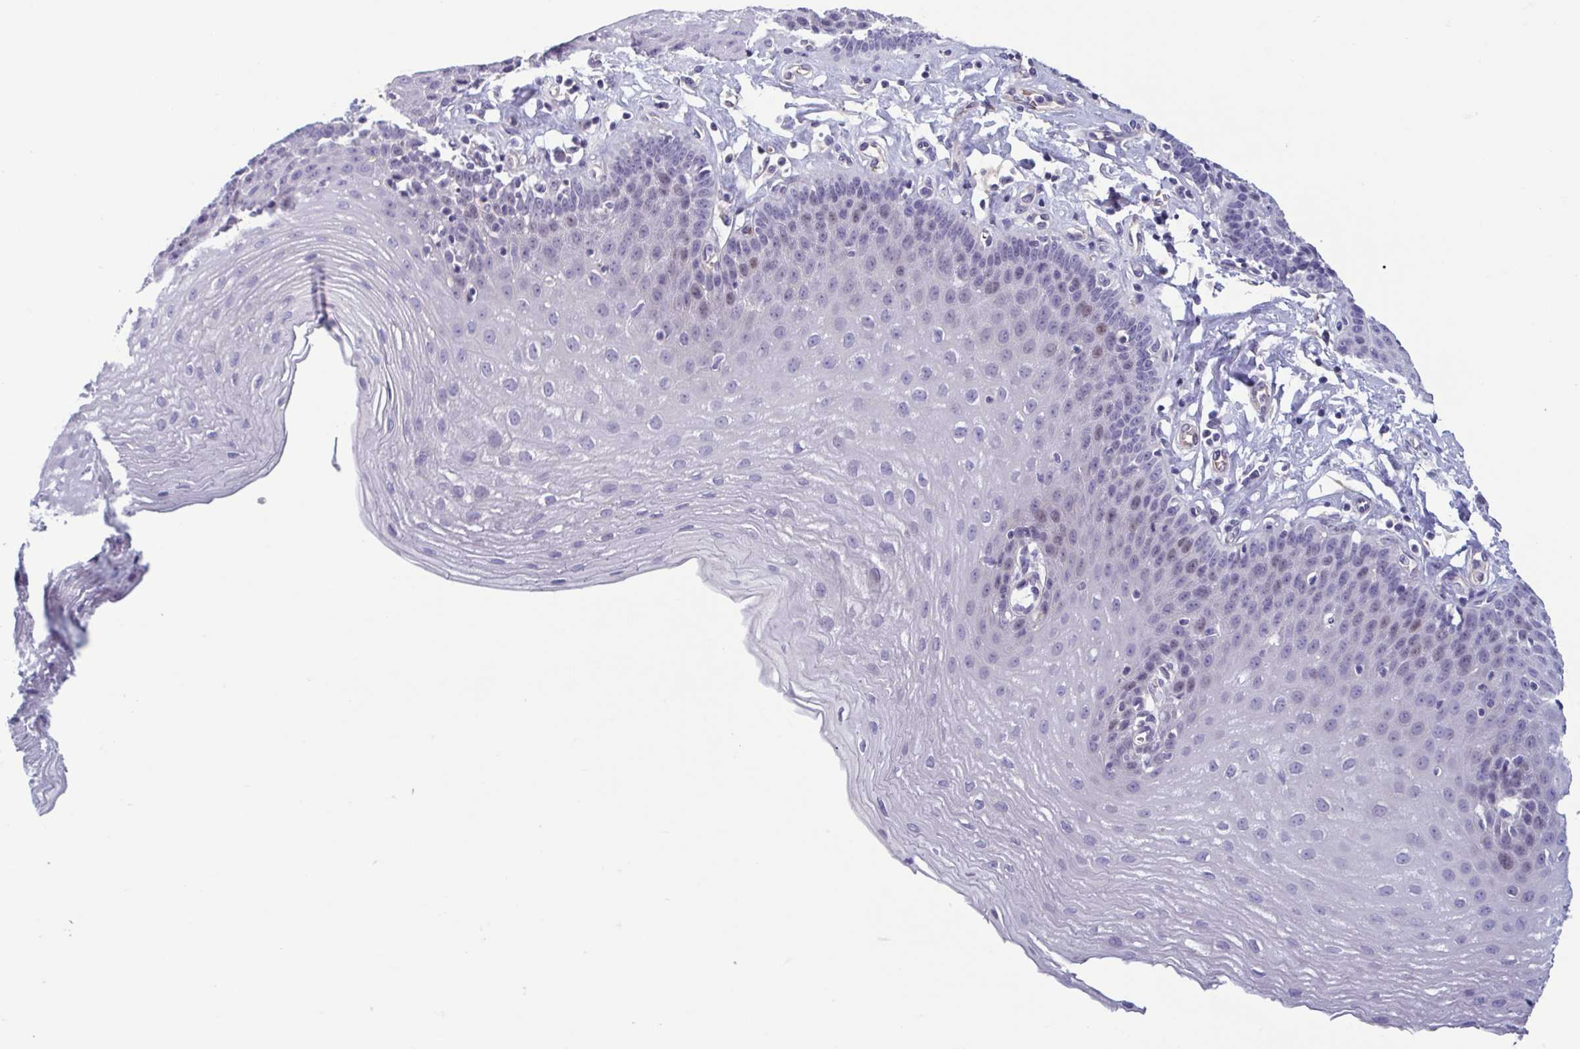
{"staining": {"intensity": "negative", "quantity": "none", "location": "none"}, "tissue": "esophagus", "cell_type": "Squamous epithelial cells", "image_type": "normal", "snomed": [{"axis": "morphology", "description": "Normal tissue, NOS"}, {"axis": "topography", "description": "Esophagus"}], "caption": "High power microscopy photomicrograph of an IHC histopathology image of benign esophagus, revealing no significant expression in squamous epithelial cells.", "gene": "MORC4", "patient": {"sex": "female", "age": 81}}